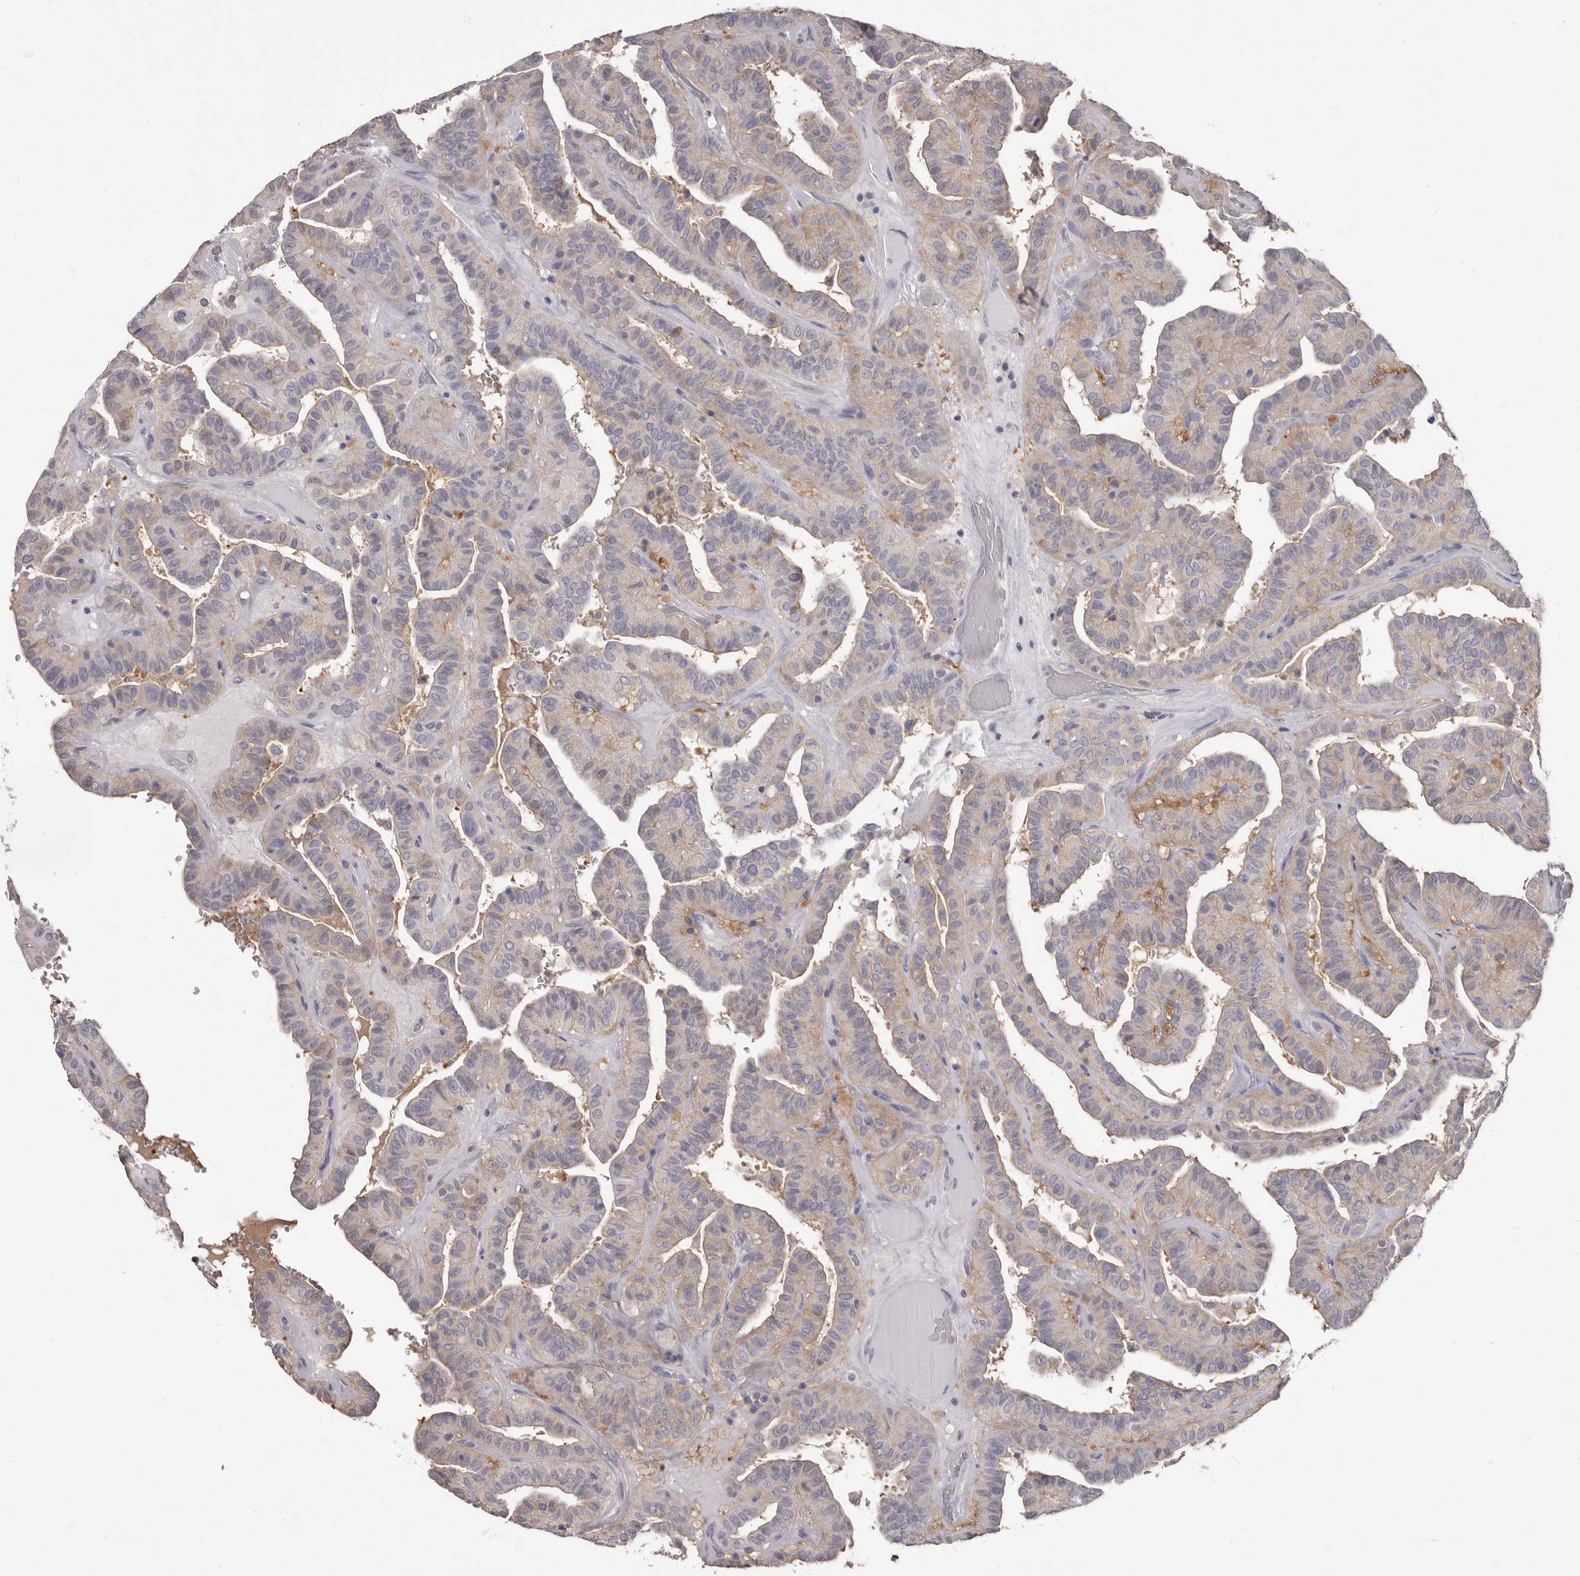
{"staining": {"intensity": "weak", "quantity": "25%-75%", "location": "cytoplasmic/membranous"}, "tissue": "thyroid cancer", "cell_type": "Tumor cells", "image_type": "cancer", "snomed": [{"axis": "morphology", "description": "Papillary adenocarcinoma, NOS"}, {"axis": "topography", "description": "Thyroid gland"}], "caption": "A brown stain shows weak cytoplasmic/membranous expression of a protein in papillary adenocarcinoma (thyroid) tumor cells. (DAB = brown stain, brightfield microscopy at high magnification).", "gene": "APEH", "patient": {"sex": "male", "age": 77}}